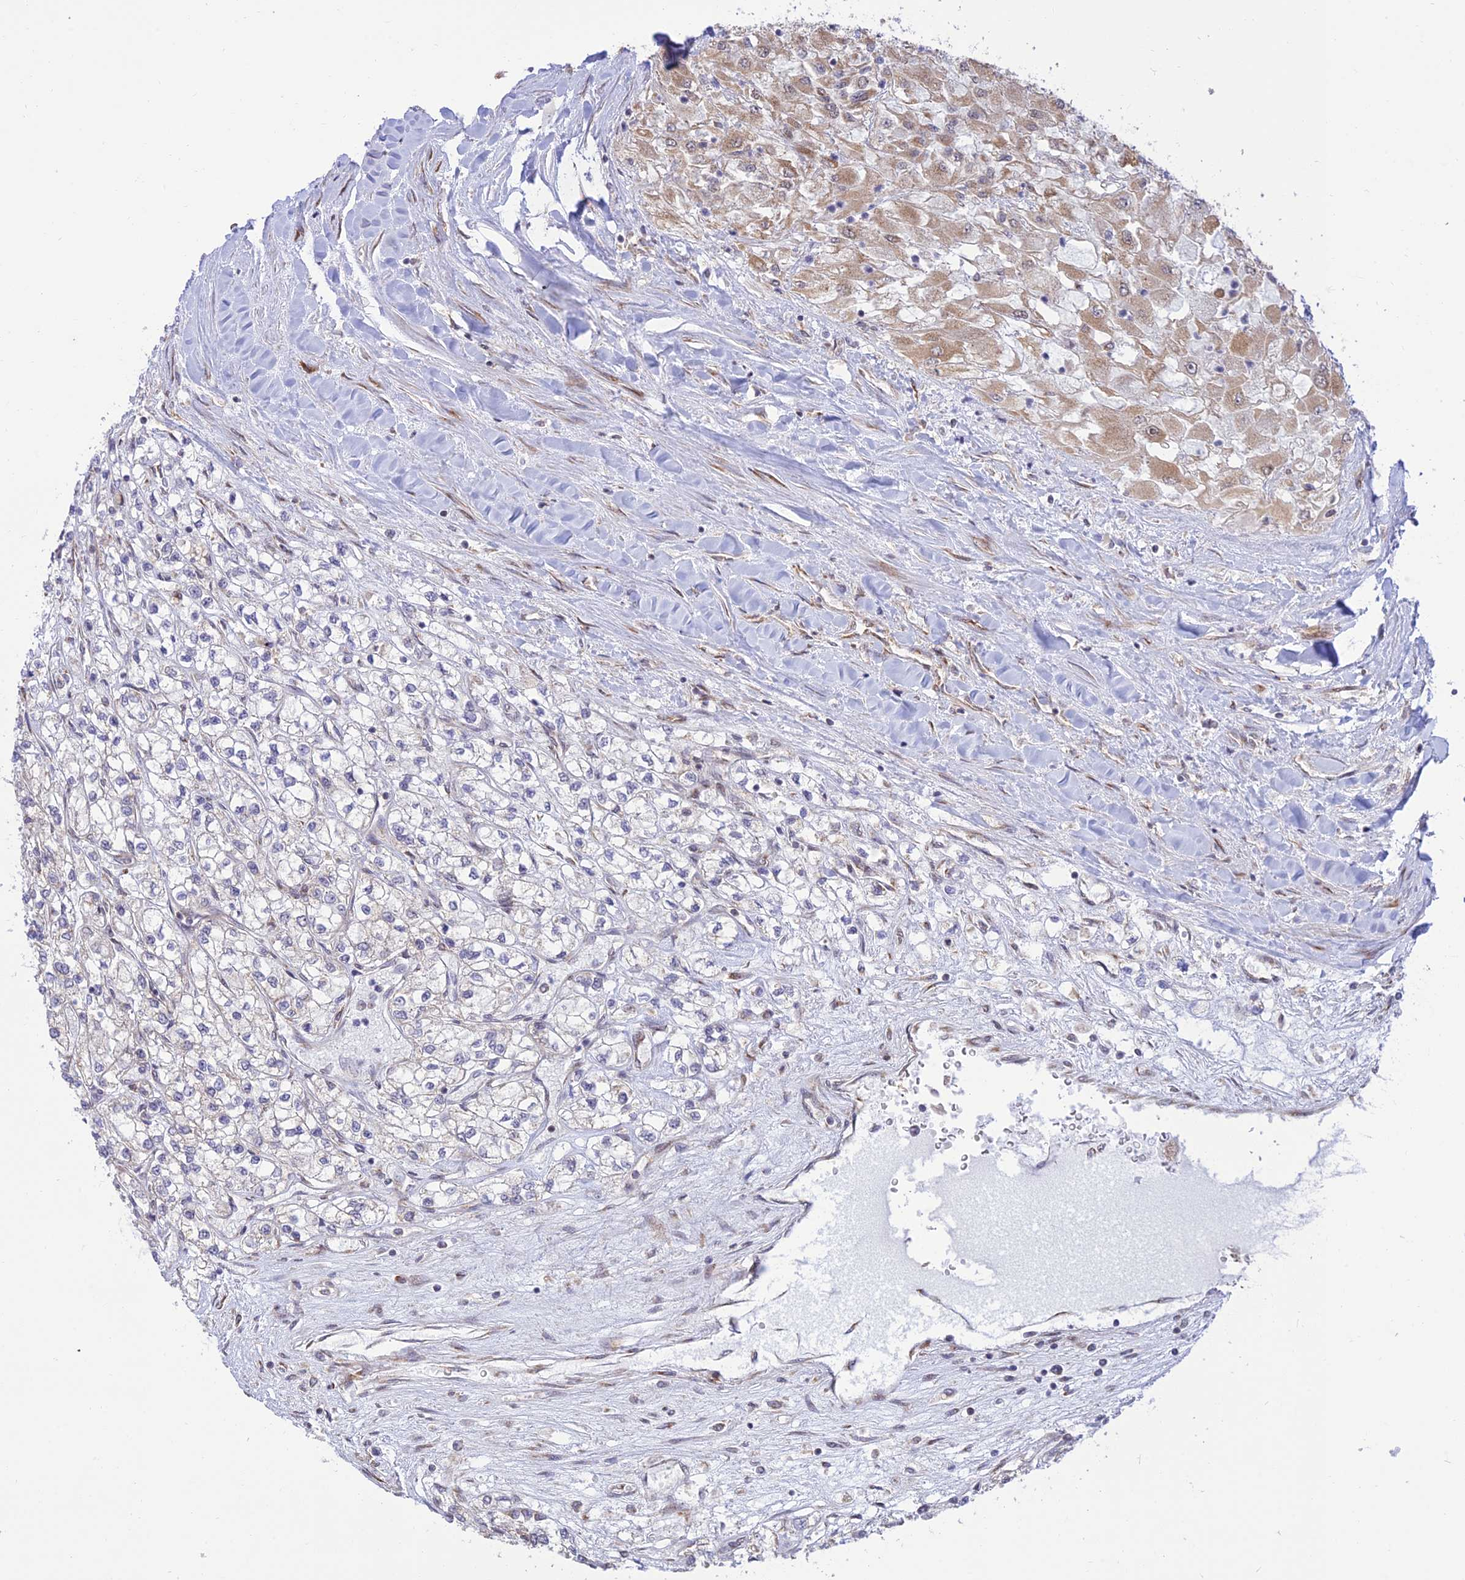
{"staining": {"intensity": "negative", "quantity": "none", "location": "none"}, "tissue": "renal cancer", "cell_type": "Tumor cells", "image_type": "cancer", "snomed": [{"axis": "morphology", "description": "Adenocarcinoma, NOS"}, {"axis": "topography", "description": "Kidney"}], "caption": "Image shows no significant protein staining in tumor cells of renal adenocarcinoma.", "gene": "GOLGA3", "patient": {"sex": "male", "age": 80}}